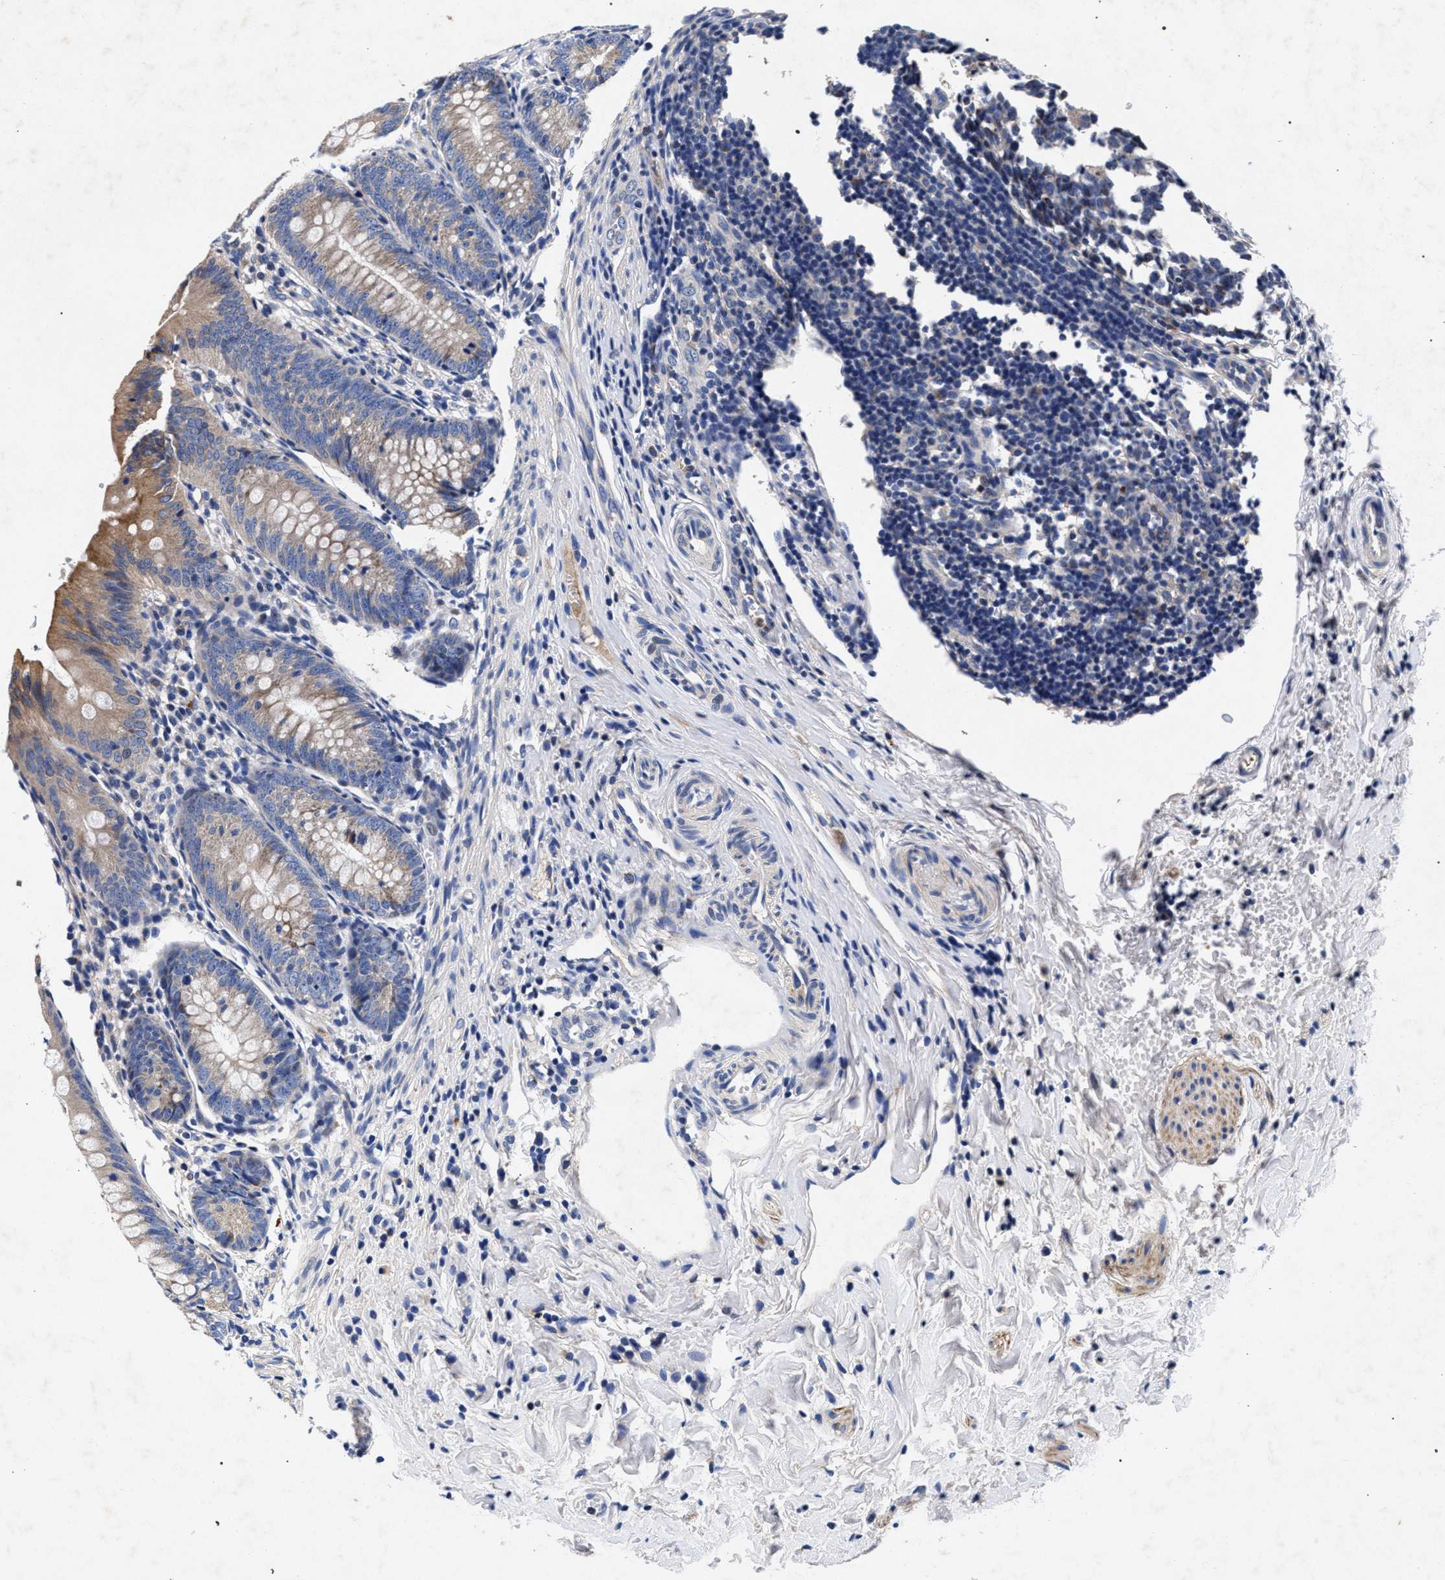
{"staining": {"intensity": "moderate", "quantity": "25%-75%", "location": "cytoplasmic/membranous"}, "tissue": "appendix", "cell_type": "Glandular cells", "image_type": "normal", "snomed": [{"axis": "morphology", "description": "Normal tissue, NOS"}, {"axis": "topography", "description": "Appendix"}], "caption": "High-power microscopy captured an IHC photomicrograph of unremarkable appendix, revealing moderate cytoplasmic/membranous positivity in about 25%-75% of glandular cells.", "gene": "HSD17B14", "patient": {"sex": "male", "age": 1}}